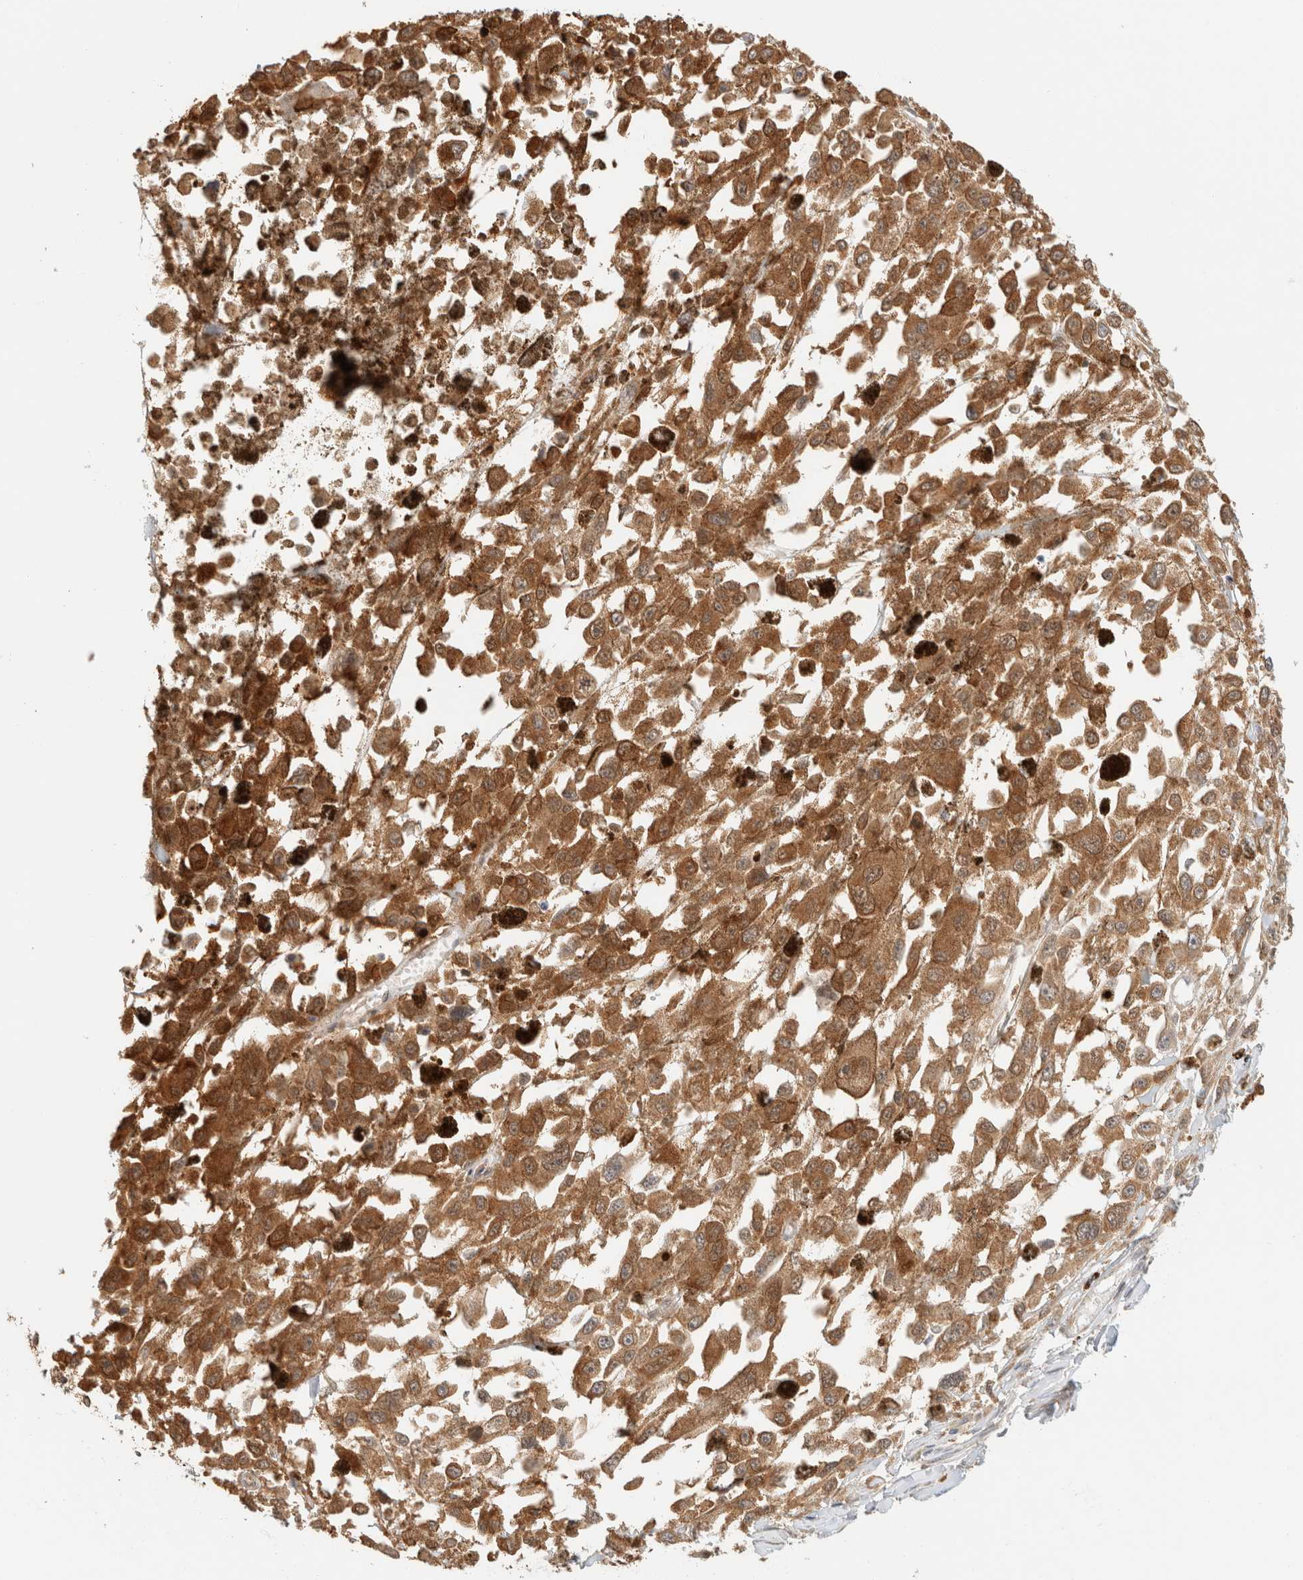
{"staining": {"intensity": "moderate", "quantity": ">75%", "location": "cytoplasmic/membranous"}, "tissue": "melanoma", "cell_type": "Tumor cells", "image_type": "cancer", "snomed": [{"axis": "morphology", "description": "Malignant melanoma, Metastatic site"}, {"axis": "topography", "description": "Lymph node"}], "caption": "Tumor cells display moderate cytoplasmic/membranous positivity in approximately >75% of cells in melanoma. Using DAB (3,3'-diaminobenzidine) (brown) and hematoxylin (blue) stains, captured at high magnification using brightfield microscopy.", "gene": "GPI", "patient": {"sex": "male", "age": 59}}